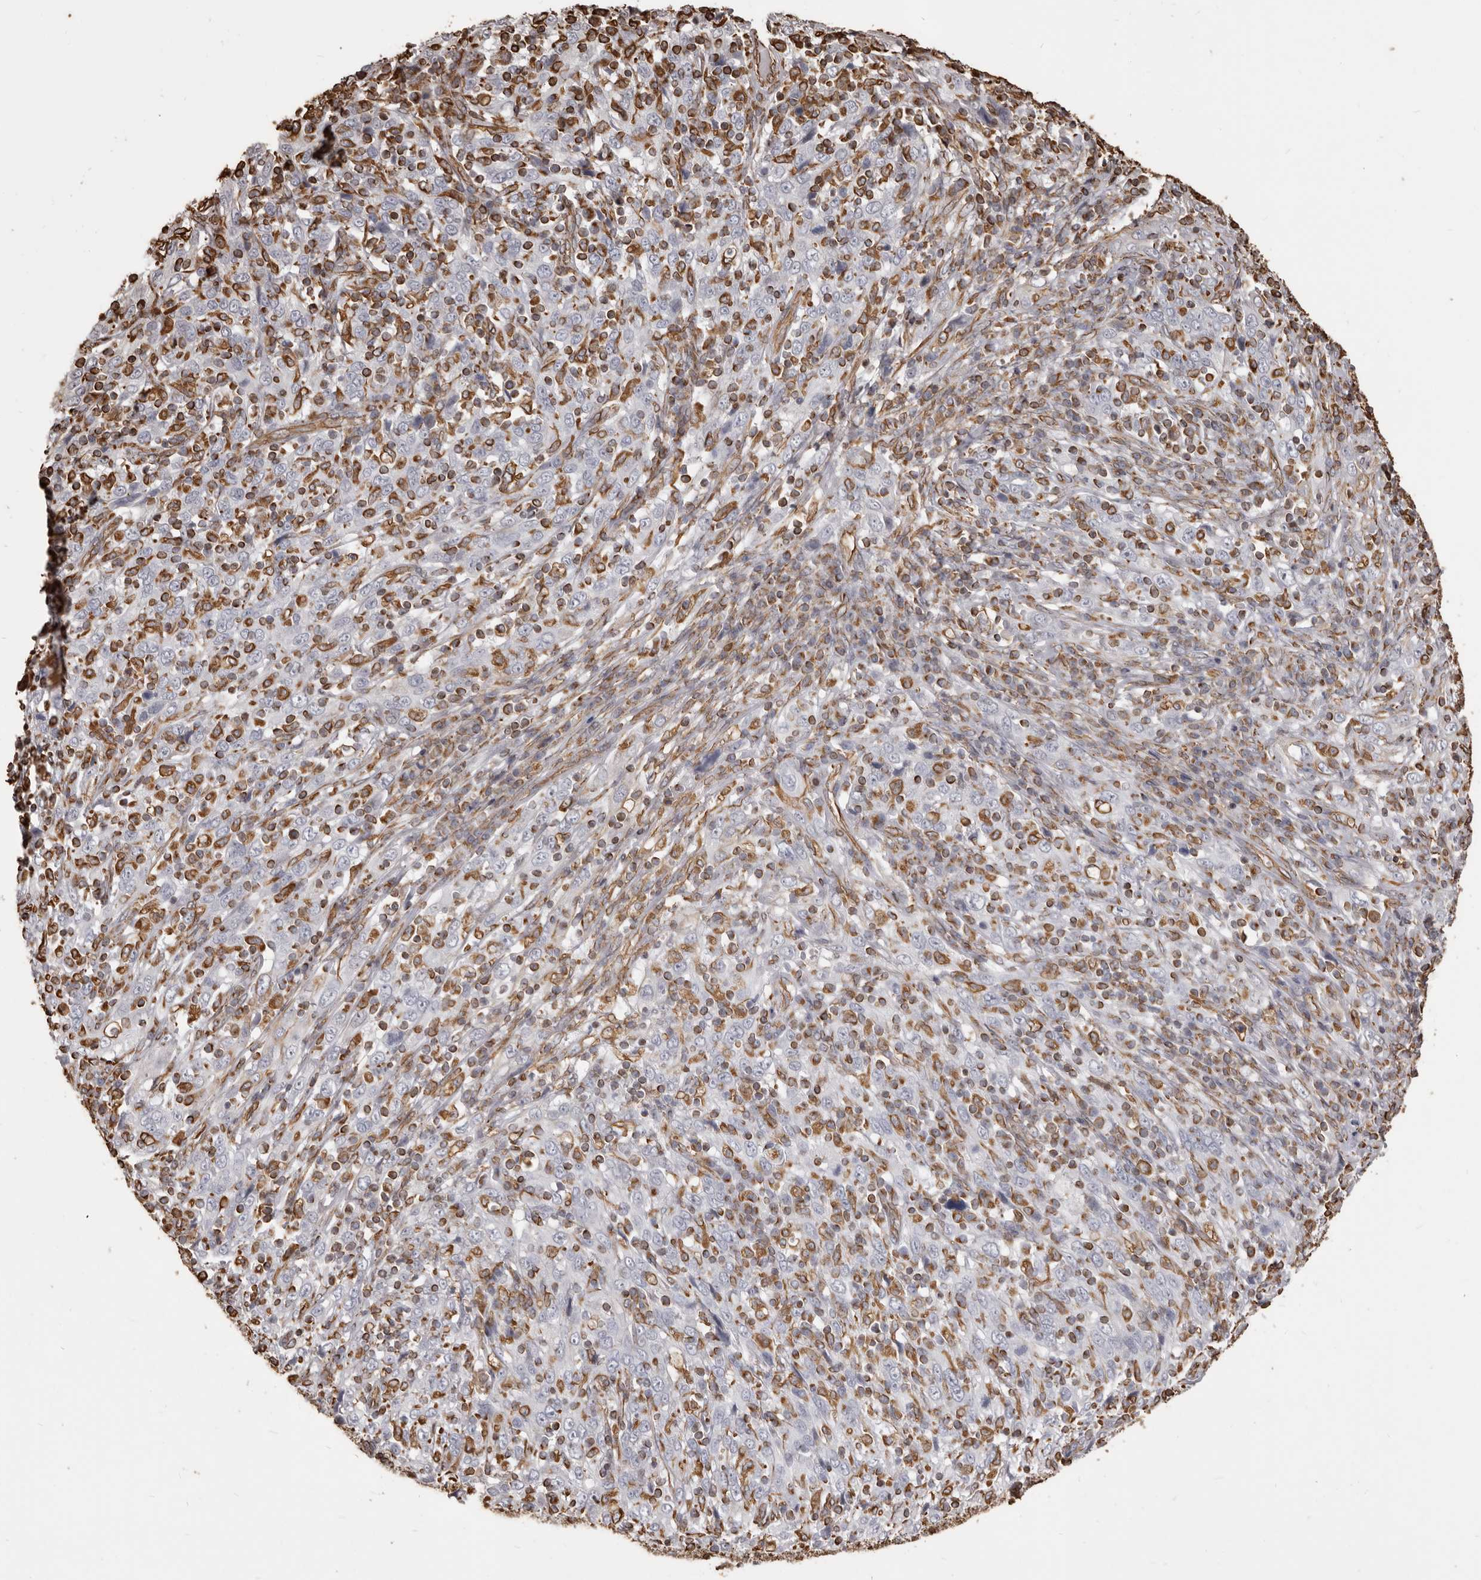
{"staining": {"intensity": "negative", "quantity": "none", "location": "none"}, "tissue": "cervical cancer", "cell_type": "Tumor cells", "image_type": "cancer", "snomed": [{"axis": "morphology", "description": "Squamous cell carcinoma, NOS"}, {"axis": "topography", "description": "Cervix"}], "caption": "High power microscopy micrograph of an IHC image of squamous cell carcinoma (cervical), revealing no significant expression in tumor cells. (DAB (3,3'-diaminobenzidine) immunohistochemistry, high magnification).", "gene": "MTURN", "patient": {"sex": "female", "age": 46}}